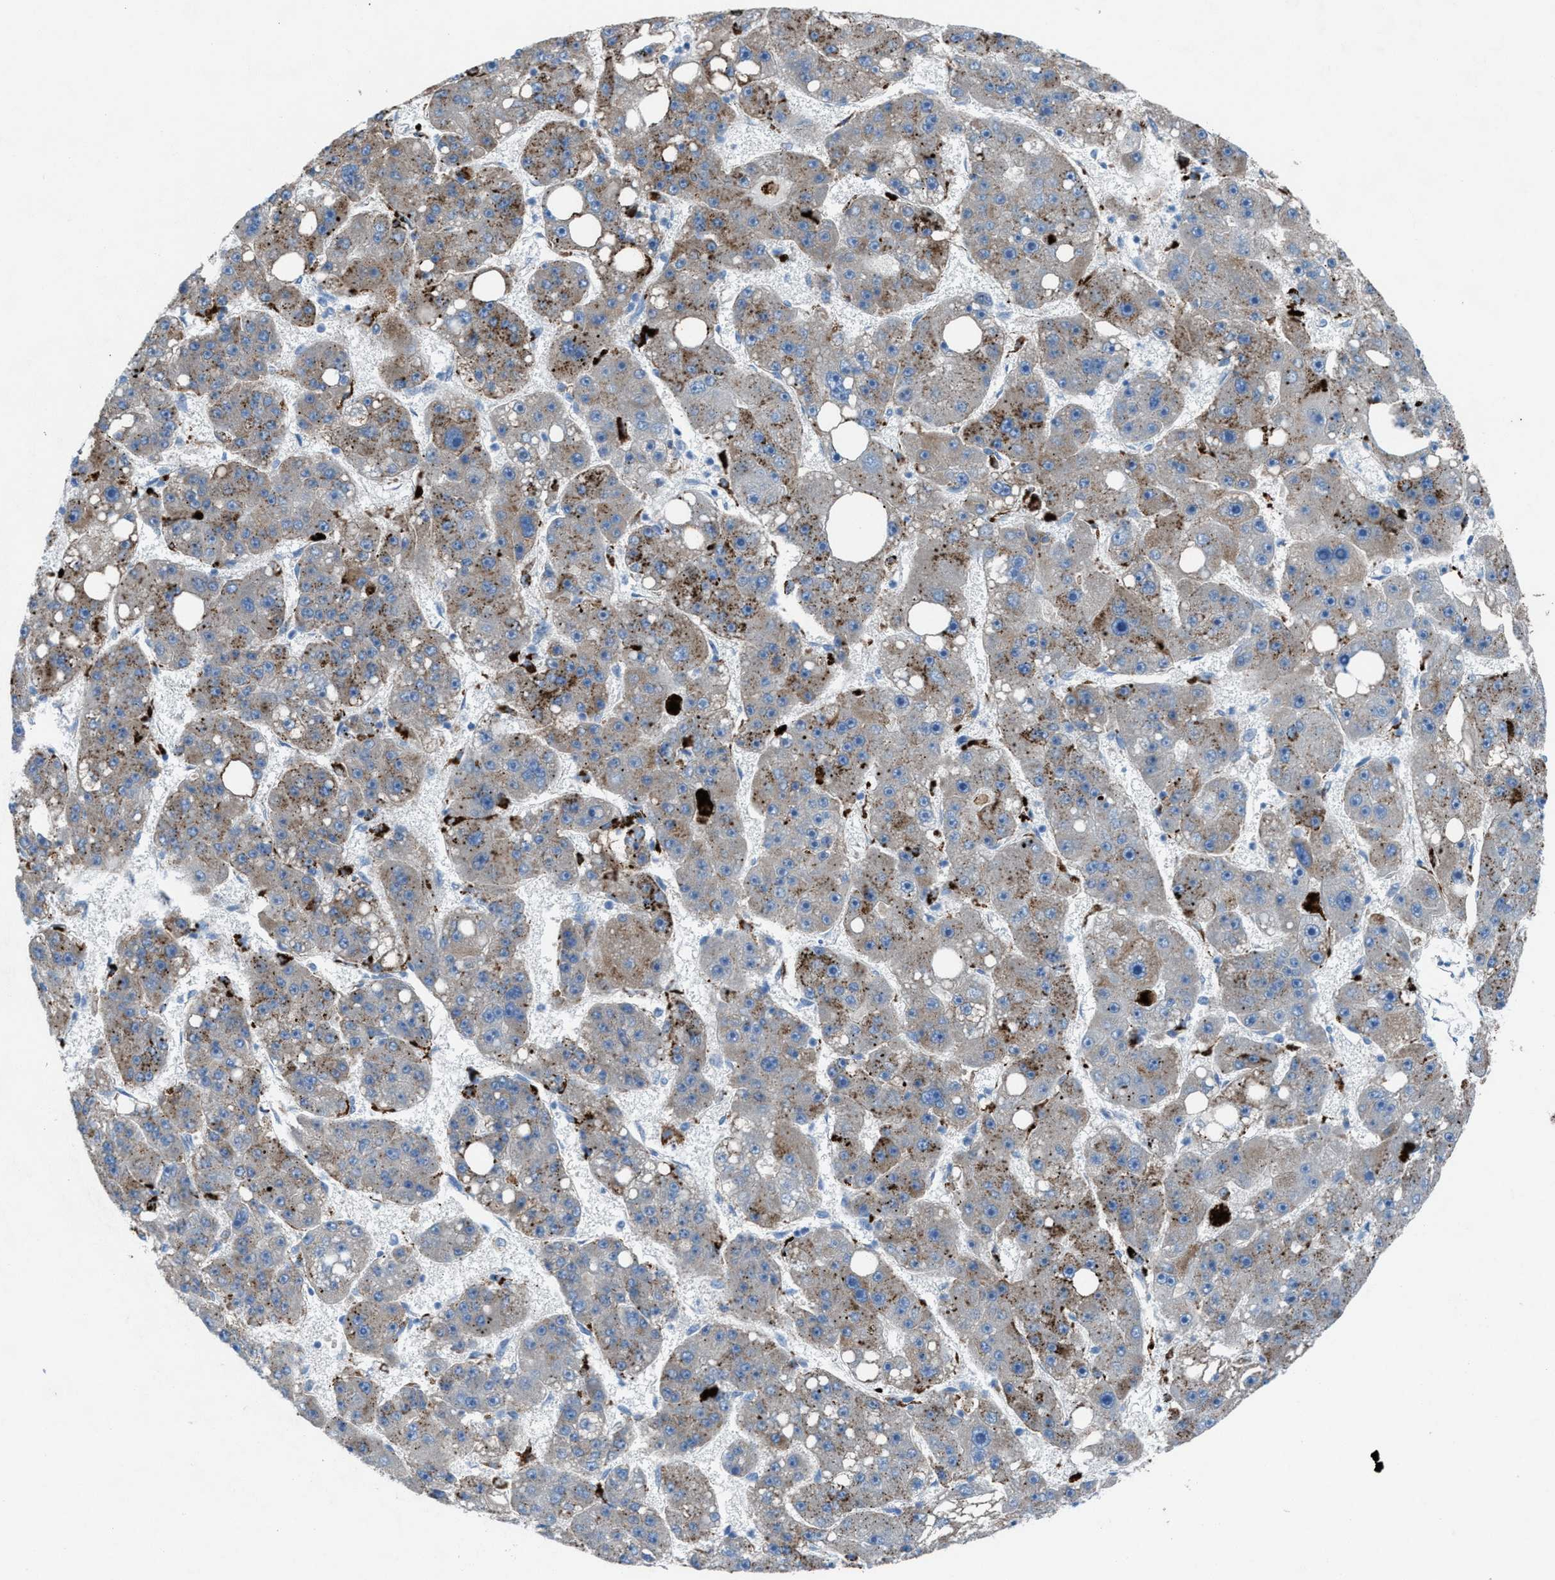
{"staining": {"intensity": "moderate", "quantity": "25%-75%", "location": "cytoplasmic/membranous"}, "tissue": "liver cancer", "cell_type": "Tumor cells", "image_type": "cancer", "snomed": [{"axis": "morphology", "description": "Carcinoma, Hepatocellular, NOS"}, {"axis": "topography", "description": "Liver"}], "caption": "Hepatocellular carcinoma (liver) tissue exhibits moderate cytoplasmic/membranous staining in about 25%-75% of tumor cells, visualized by immunohistochemistry.", "gene": "CD1B", "patient": {"sex": "female", "age": 61}}